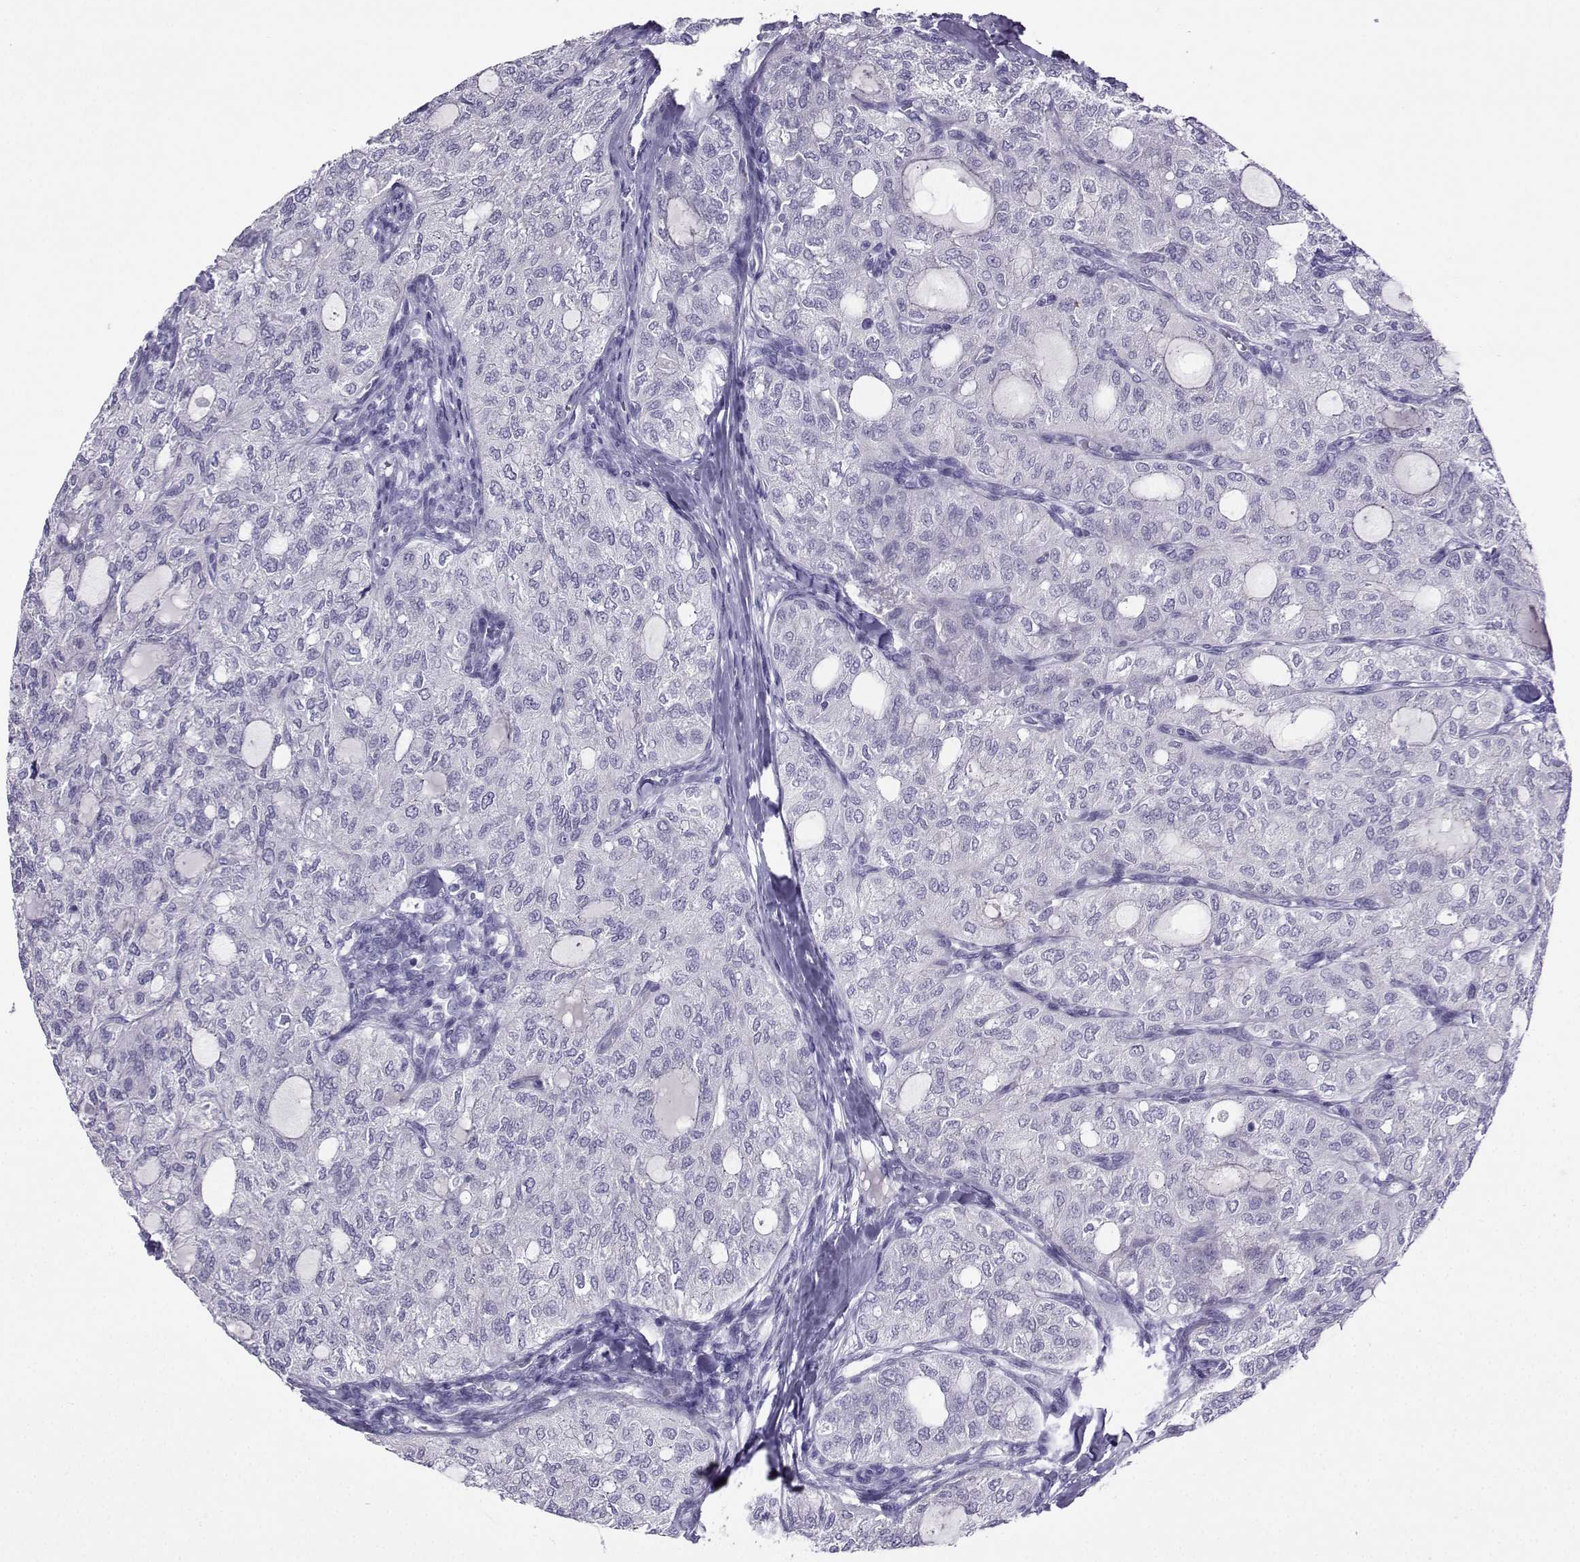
{"staining": {"intensity": "negative", "quantity": "none", "location": "none"}, "tissue": "thyroid cancer", "cell_type": "Tumor cells", "image_type": "cancer", "snomed": [{"axis": "morphology", "description": "Follicular adenoma carcinoma, NOS"}, {"axis": "topography", "description": "Thyroid gland"}], "caption": "An immunohistochemistry (IHC) photomicrograph of thyroid cancer (follicular adenoma carcinoma) is shown. There is no staining in tumor cells of thyroid cancer (follicular adenoma carcinoma).", "gene": "FBXO24", "patient": {"sex": "male", "age": 75}}